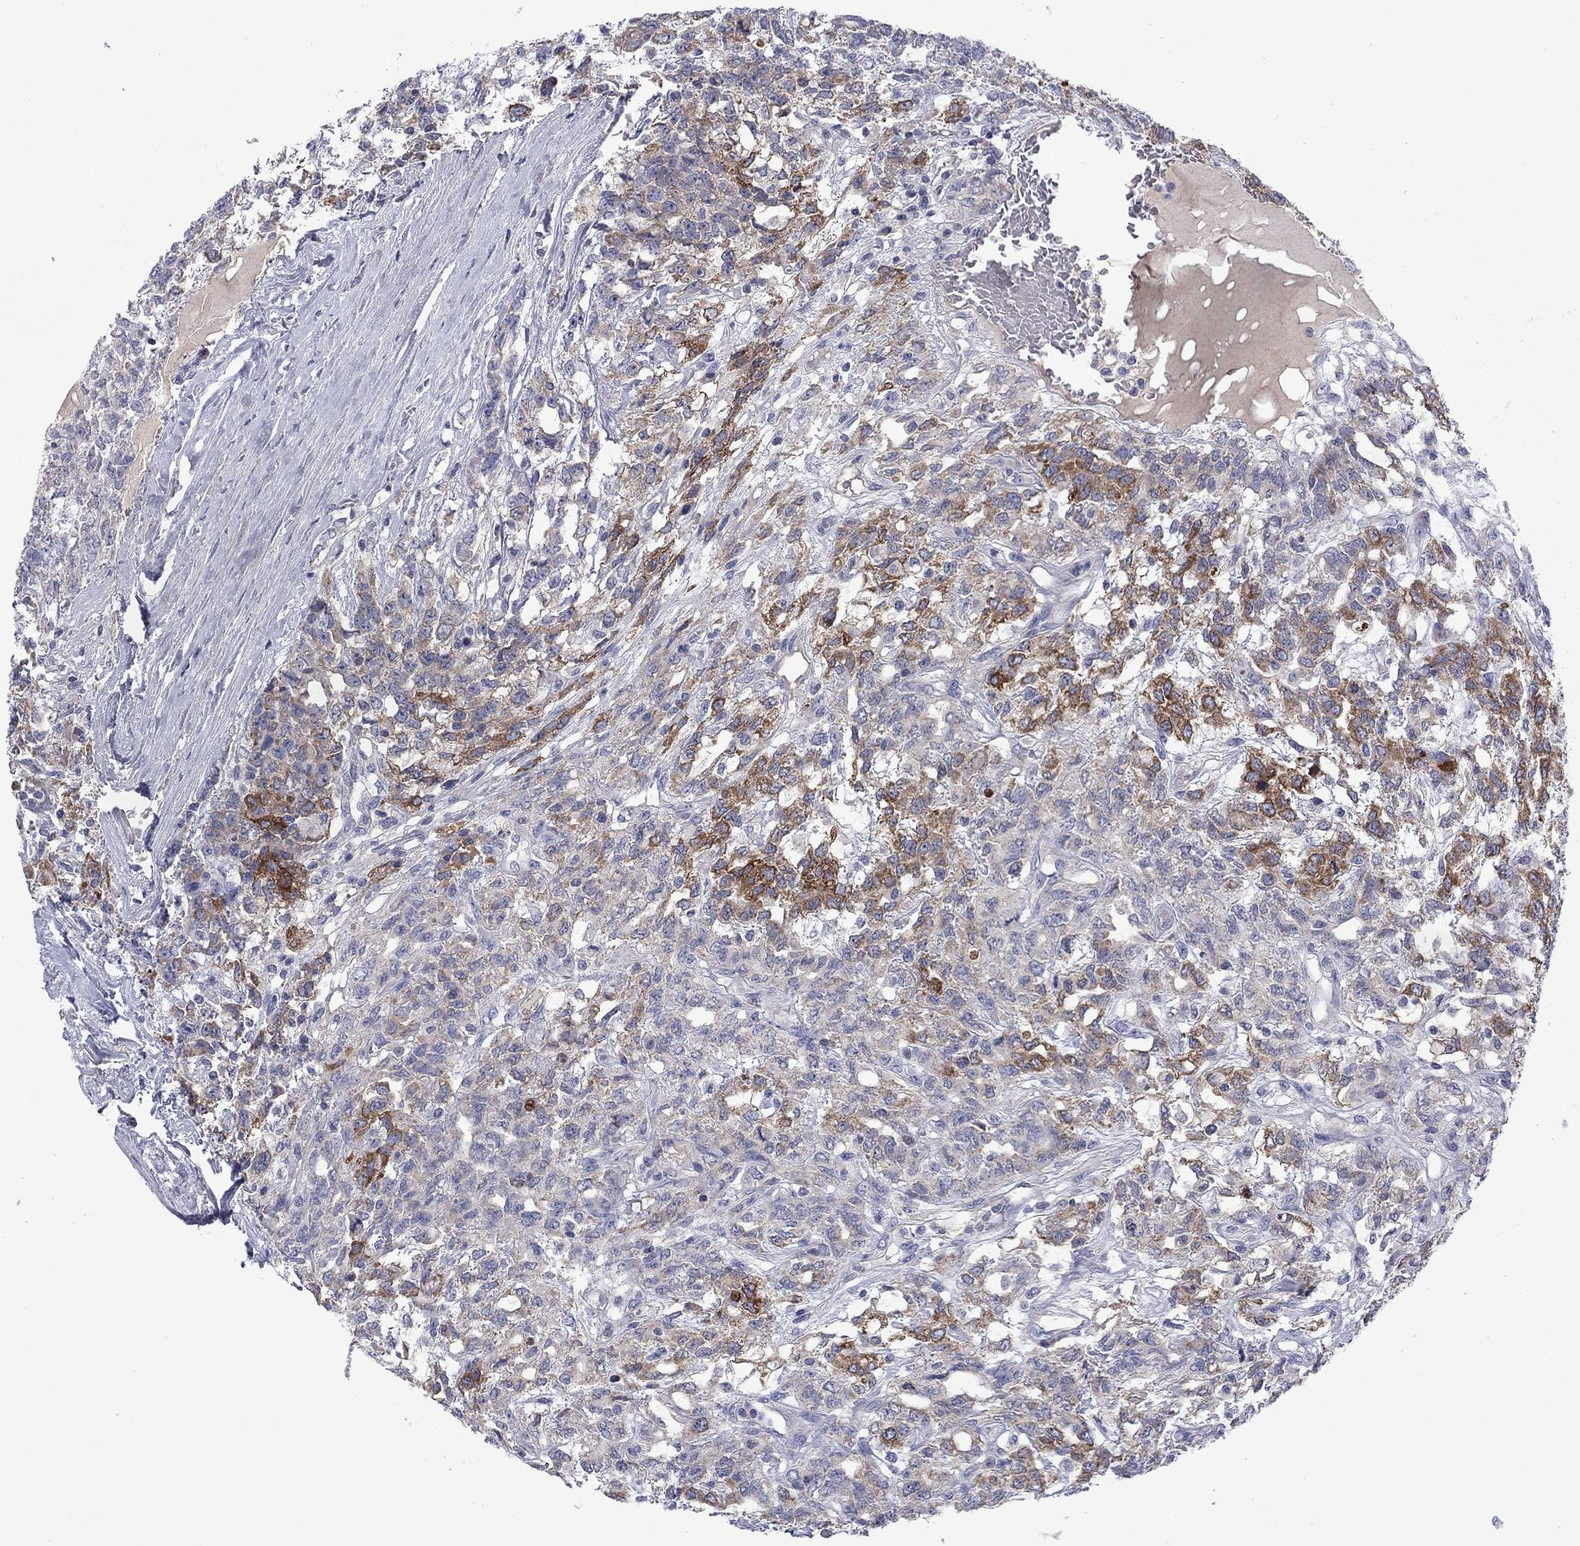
{"staining": {"intensity": "strong", "quantity": "<25%", "location": "cytoplasmic/membranous"}, "tissue": "testis cancer", "cell_type": "Tumor cells", "image_type": "cancer", "snomed": [{"axis": "morphology", "description": "Seminoma, NOS"}, {"axis": "topography", "description": "Testis"}], "caption": "Strong cytoplasmic/membranous protein expression is identified in approximately <25% of tumor cells in testis seminoma. The protein of interest is shown in brown color, while the nuclei are stained blue.", "gene": "FRK", "patient": {"sex": "male", "age": 52}}